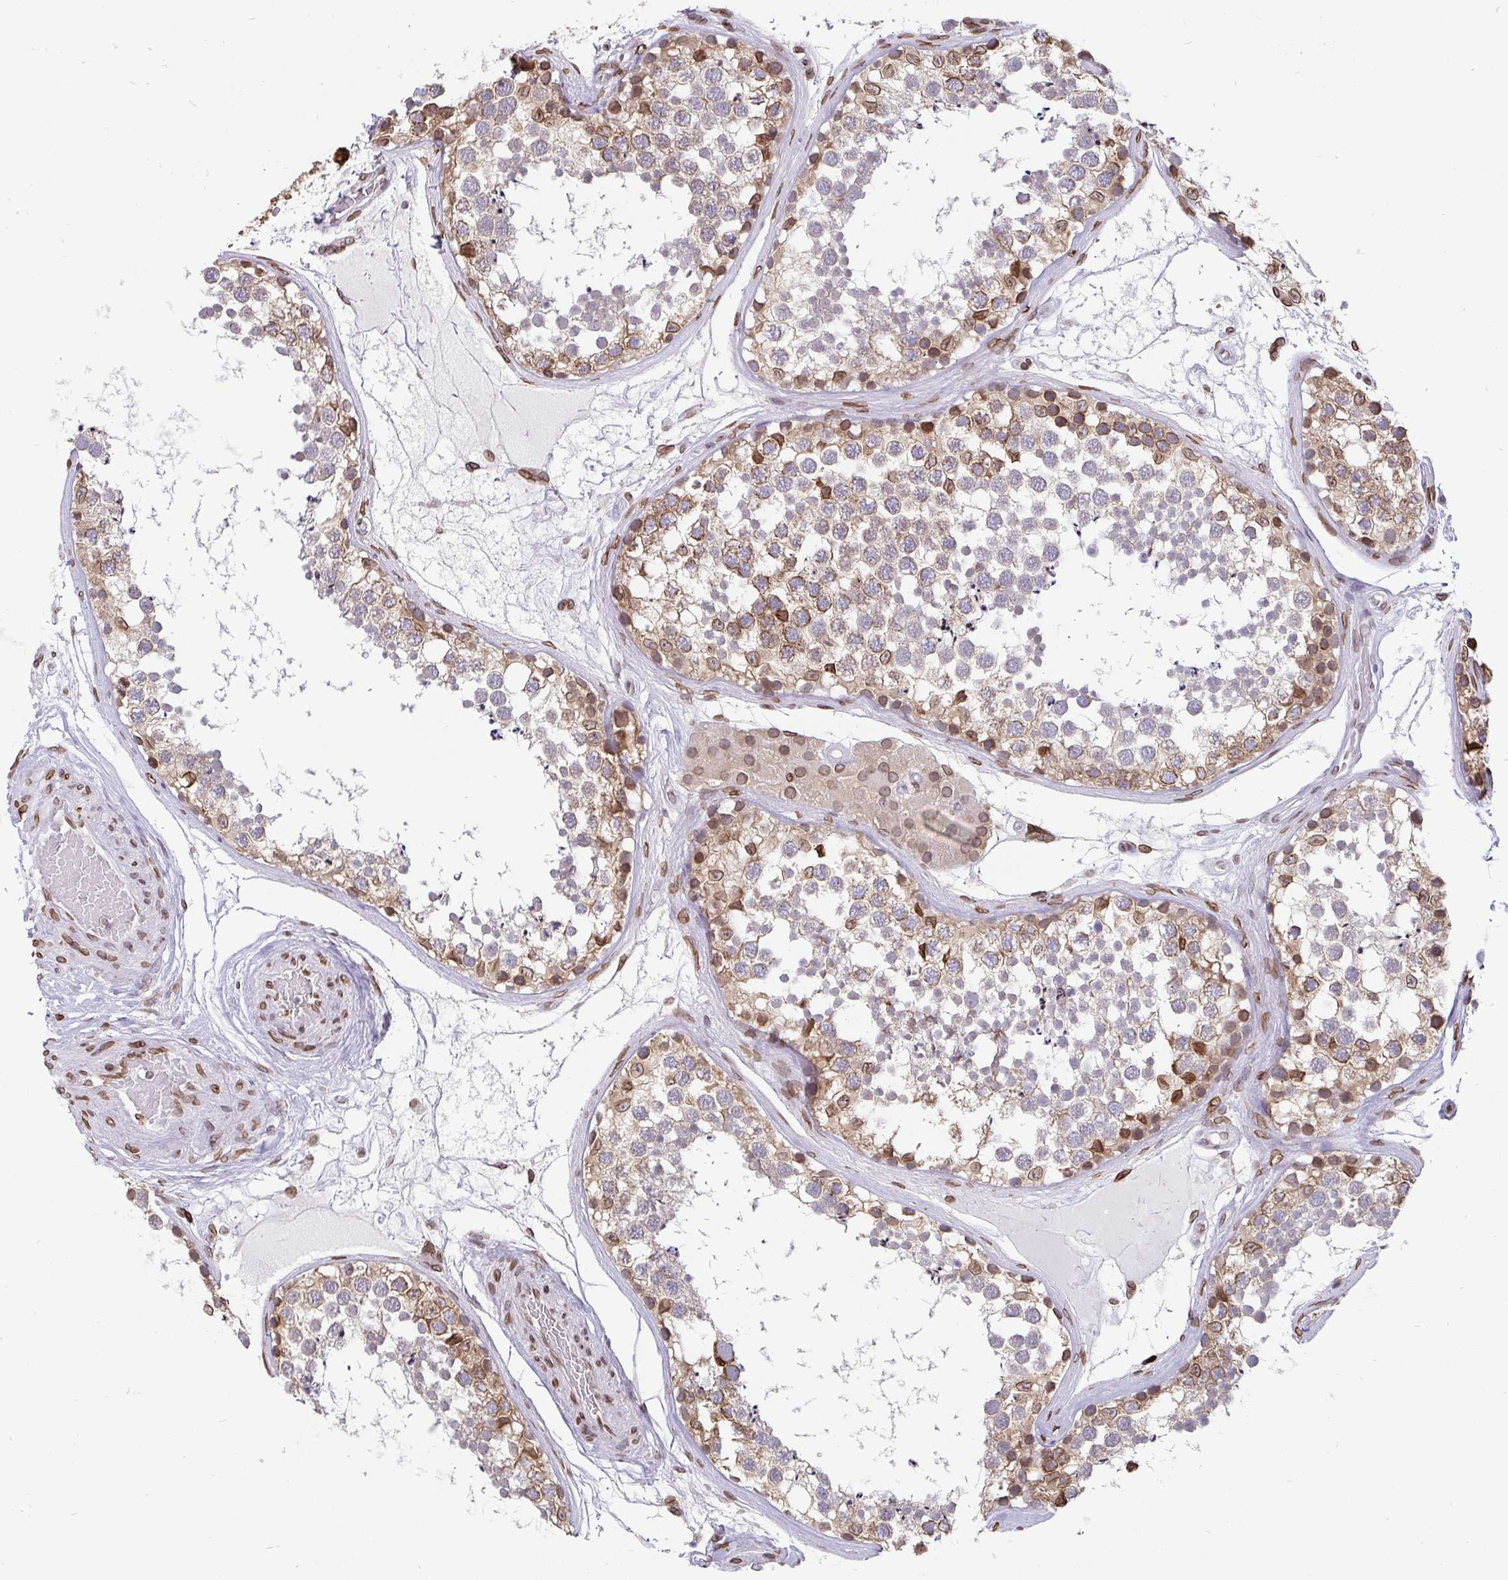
{"staining": {"intensity": "moderate", "quantity": ">75%", "location": "cytoplasmic/membranous,nuclear"}, "tissue": "testis", "cell_type": "Cells in seminiferous ducts", "image_type": "normal", "snomed": [{"axis": "morphology", "description": "Normal tissue, NOS"}, {"axis": "morphology", "description": "Seminoma, NOS"}, {"axis": "topography", "description": "Testis"}], "caption": "Immunohistochemistry (DAB (3,3'-diaminobenzidine)) staining of benign human testis demonstrates moderate cytoplasmic/membranous,nuclear protein expression in approximately >75% of cells in seminiferous ducts. (Stains: DAB (3,3'-diaminobenzidine) in brown, nuclei in blue, Microscopy: brightfield microscopy at high magnification).", "gene": "EMD", "patient": {"sex": "male", "age": 65}}